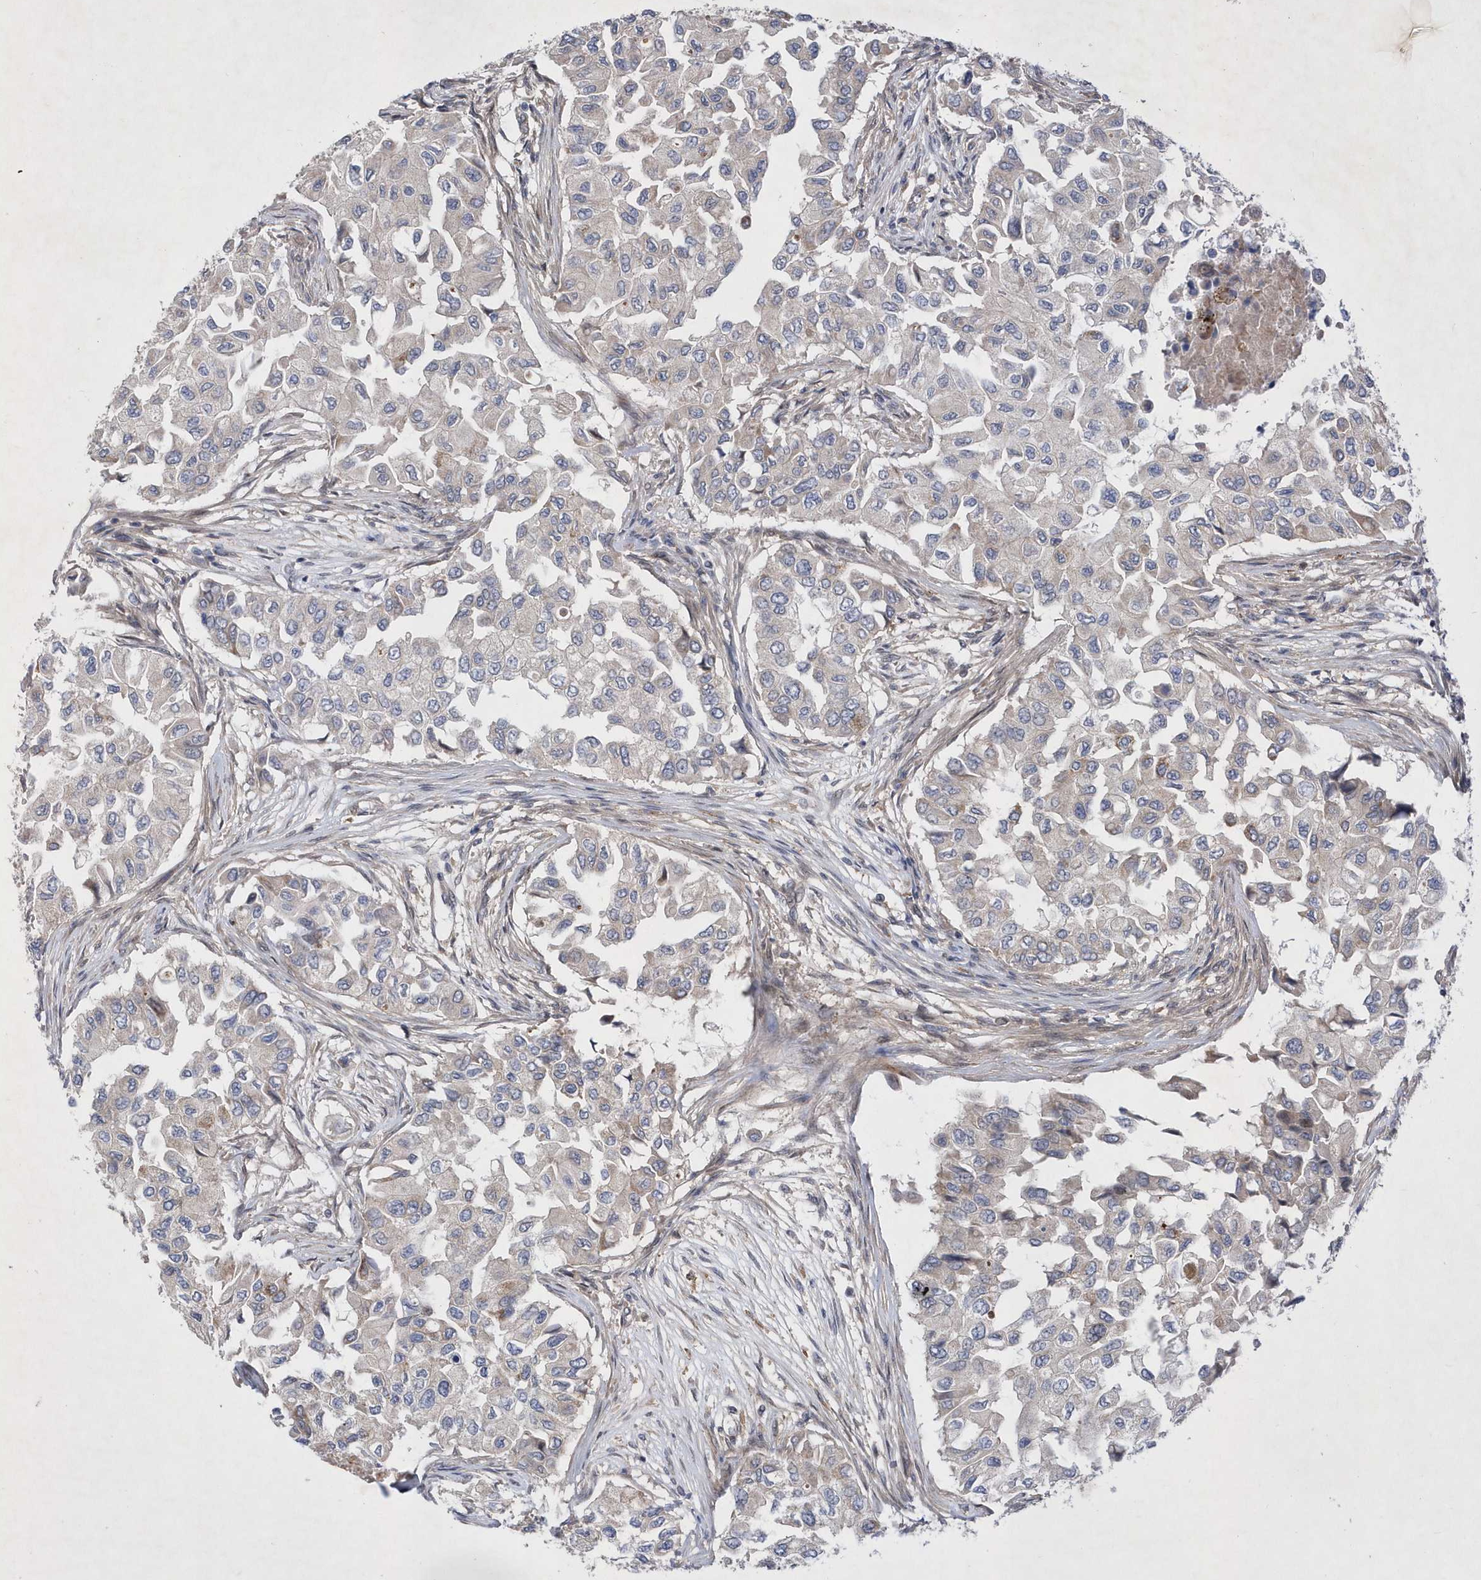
{"staining": {"intensity": "weak", "quantity": "<25%", "location": "cytoplasmic/membranous"}, "tissue": "breast cancer", "cell_type": "Tumor cells", "image_type": "cancer", "snomed": [{"axis": "morphology", "description": "Normal tissue, NOS"}, {"axis": "morphology", "description": "Duct carcinoma"}, {"axis": "topography", "description": "Breast"}], "caption": "Histopathology image shows no significant protein staining in tumor cells of breast infiltrating ductal carcinoma.", "gene": "LONRF2", "patient": {"sex": "female", "age": 49}}